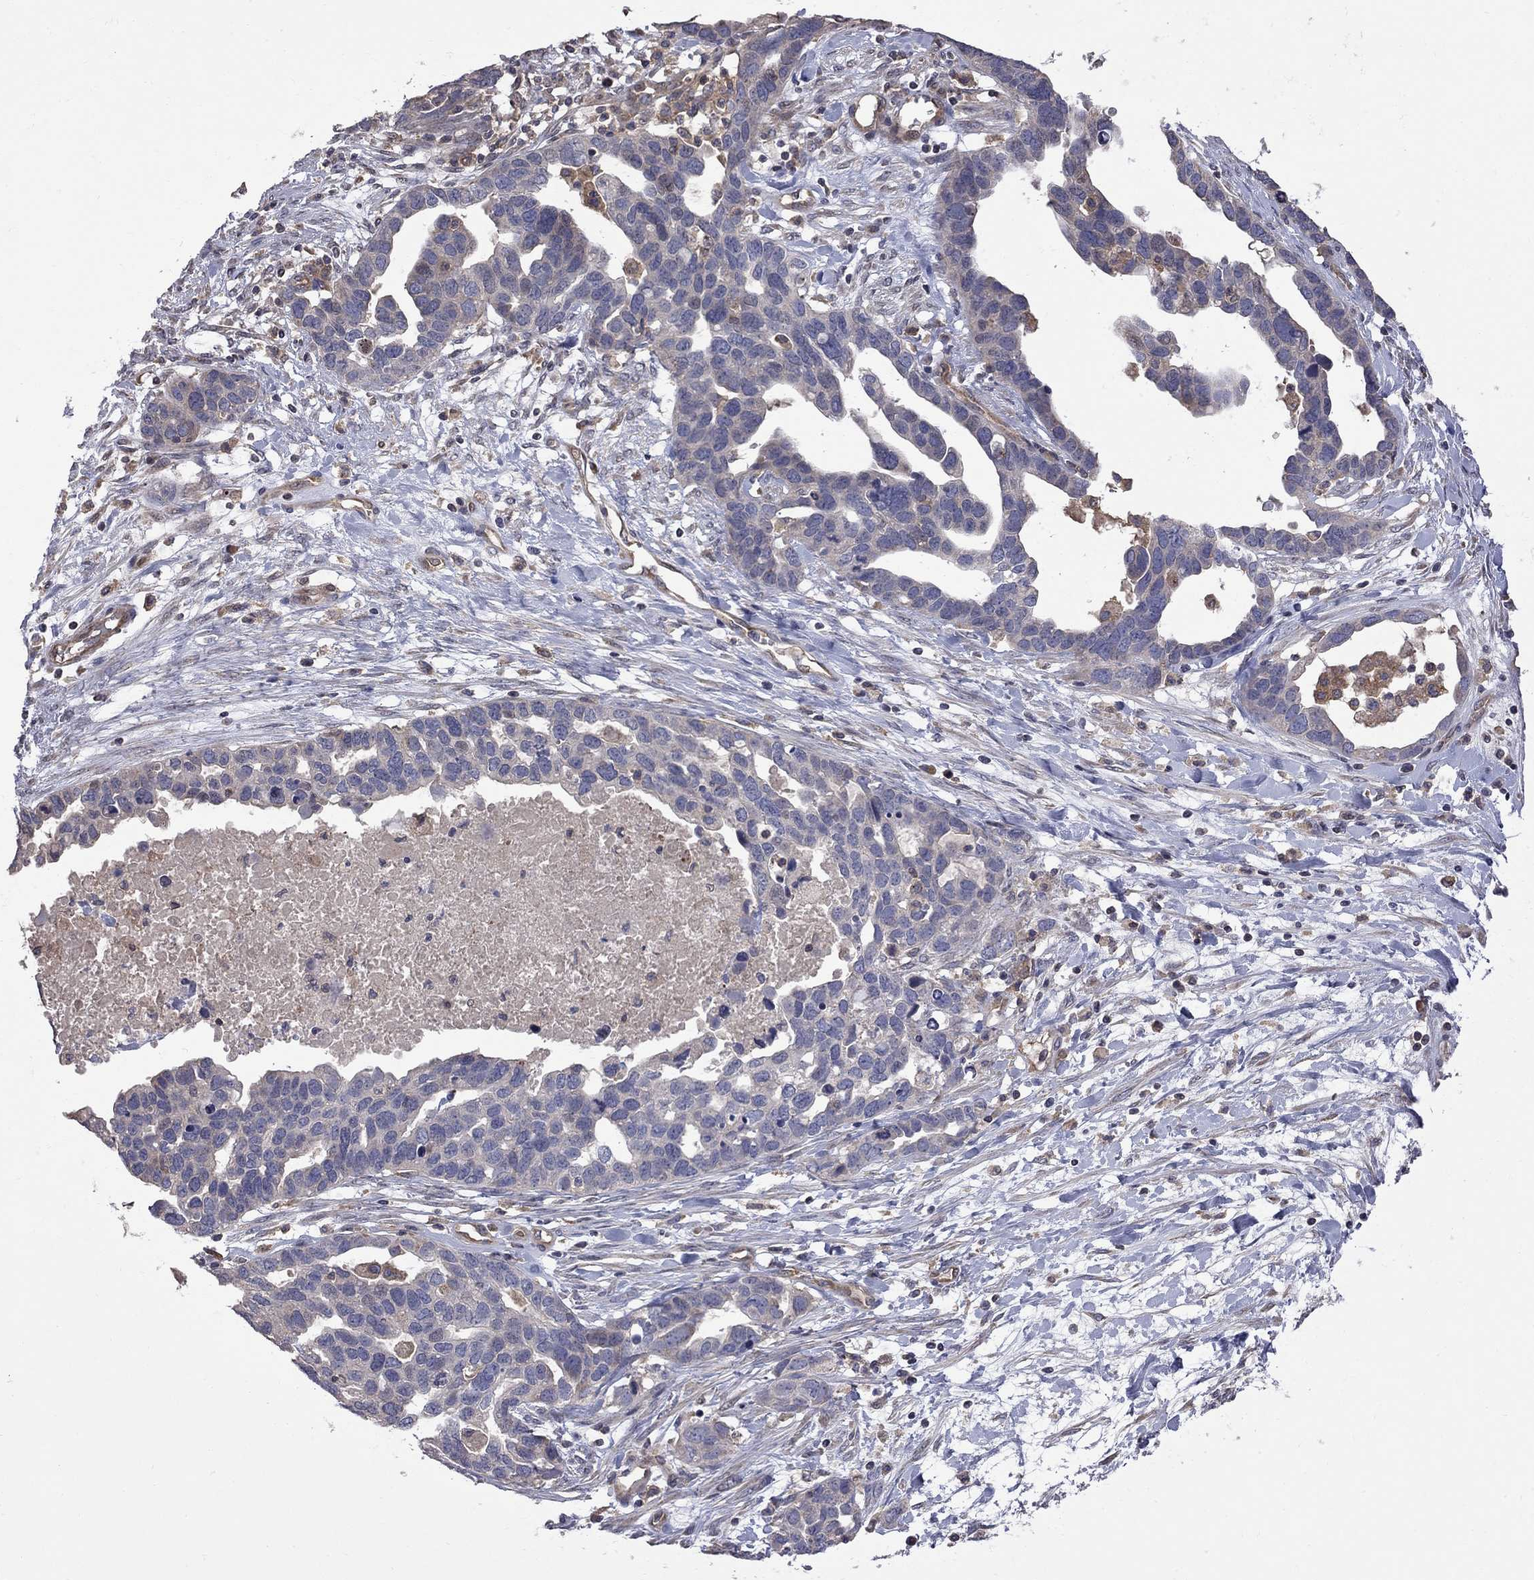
{"staining": {"intensity": "negative", "quantity": "none", "location": "none"}, "tissue": "ovarian cancer", "cell_type": "Tumor cells", "image_type": "cancer", "snomed": [{"axis": "morphology", "description": "Cystadenocarcinoma, serous, NOS"}, {"axis": "topography", "description": "Ovary"}], "caption": "The IHC micrograph has no significant positivity in tumor cells of ovarian serous cystadenocarcinoma tissue.", "gene": "ABI3", "patient": {"sex": "female", "age": 54}}